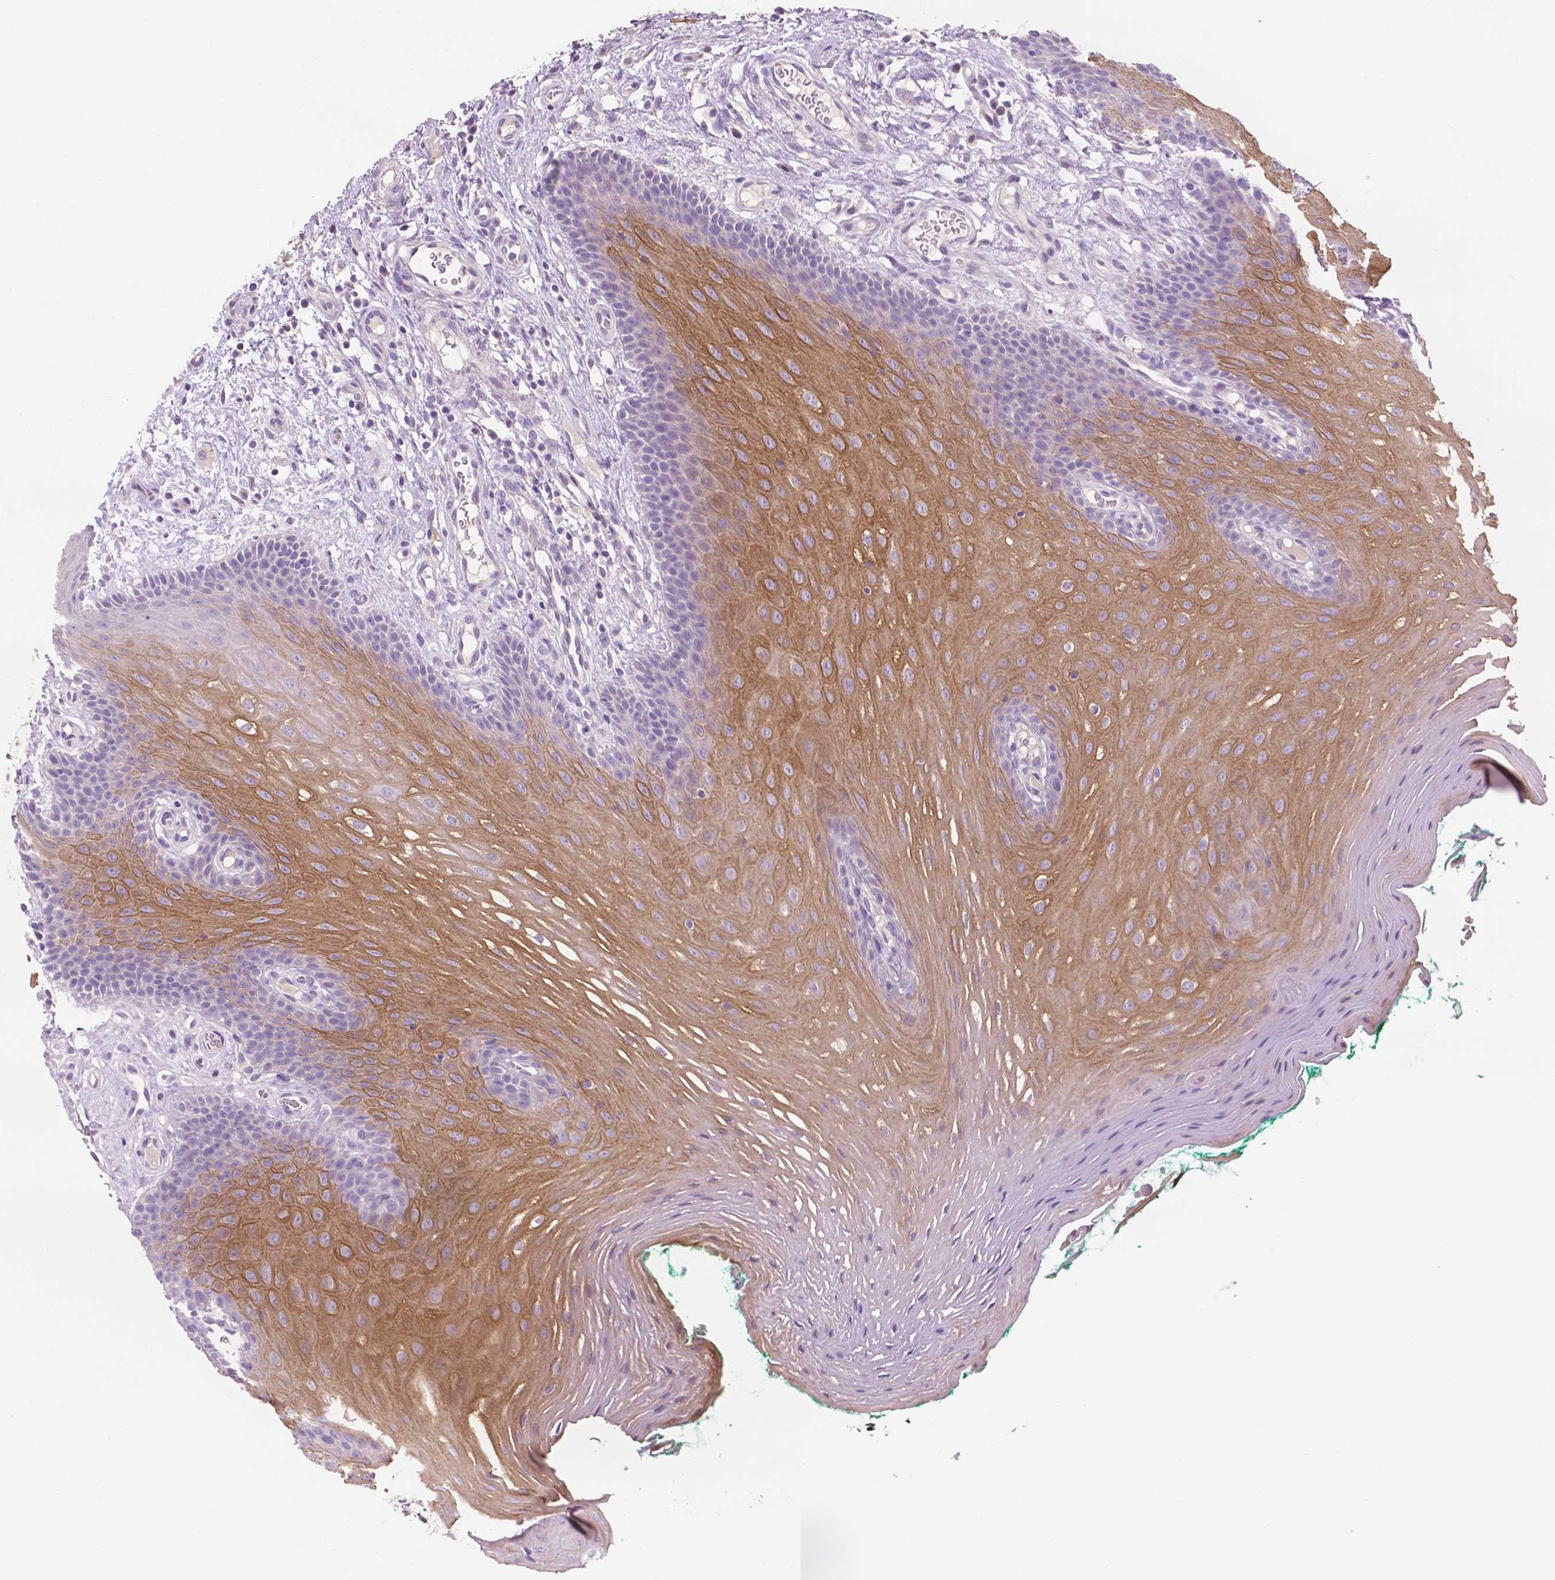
{"staining": {"intensity": "moderate", "quantity": "25%-75%", "location": "cytoplasmic/membranous"}, "tissue": "oral mucosa", "cell_type": "Squamous epithelial cells", "image_type": "normal", "snomed": [{"axis": "morphology", "description": "Normal tissue, NOS"}, {"axis": "morphology", "description": "Squamous cell carcinoma, NOS"}, {"axis": "topography", "description": "Oral tissue"}, {"axis": "topography", "description": "Head-Neck"}], "caption": "Protein staining exhibits moderate cytoplasmic/membranous expression in approximately 25%-75% of squamous epithelial cells in normal oral mucosa. The staining was performed using DAB to visualize the protein expression in brown, while the nuclei were stained in blue with hematoxylin (Magnification: 20x).", "gene": "CLDN17", "patient": {"sex": "male", "age": 78}}